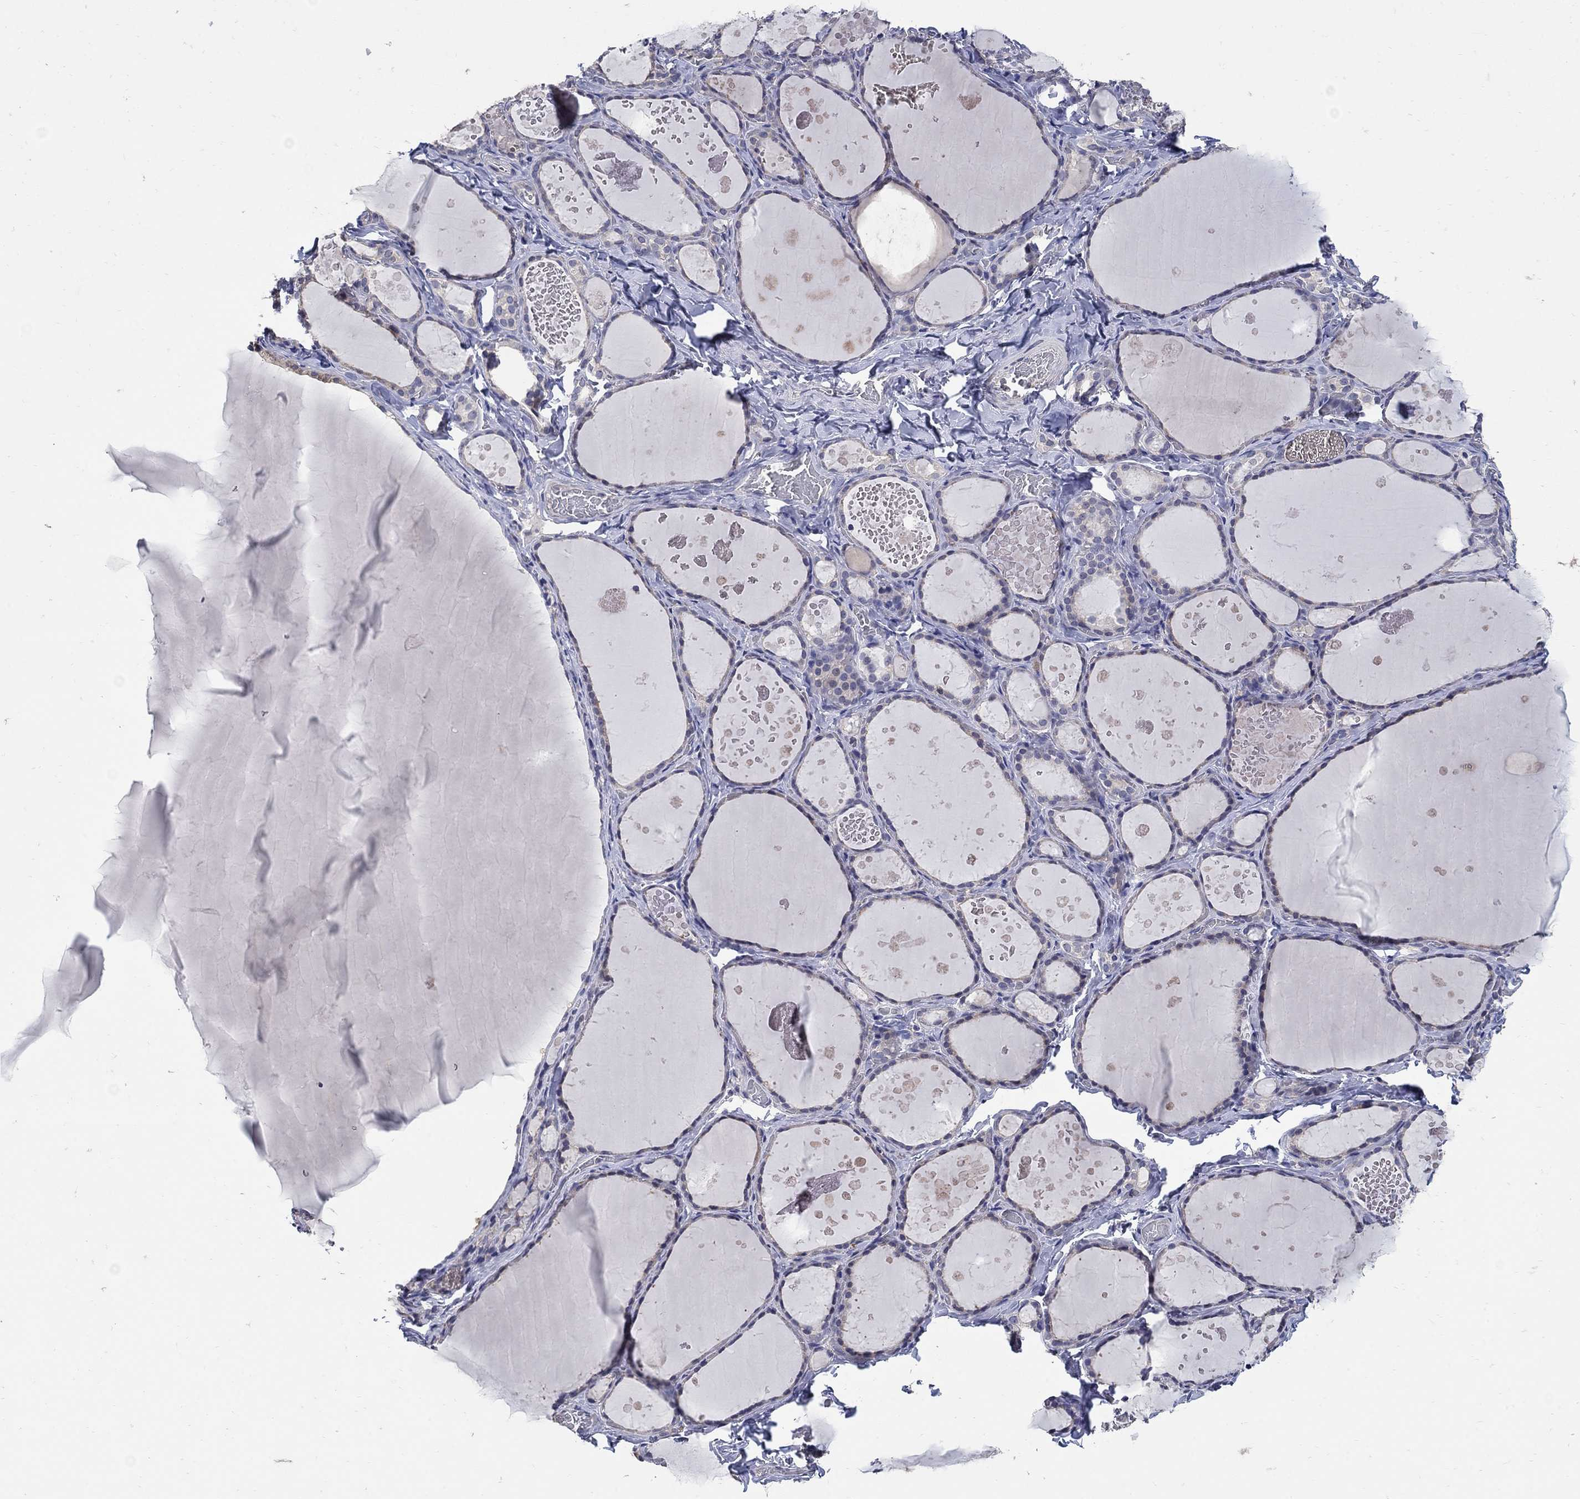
{"staining": {"intensity": "negative", "quantity": "none", "location": "none"}, "tissue": "thyroid gland", "cell_type": "Glandular cells", "image_type": "normal", "snomed": [{"axis": "morphology", "description": "Normal tissue, NOS"}, {"axis": "topography", "description": "Thyroid gland"}], "caption": "Histopathology image shows no protein staining in glandular cells of normal thyroid gland. Brightfield microscopy of immunohistochemistry stained with DAB (3,3'-diaminobenzidine) (brown) and hematoxylin (blue), captured at high magnification.", "gene": "CETN1", "patient": {"sex": "female", "age": 56}}